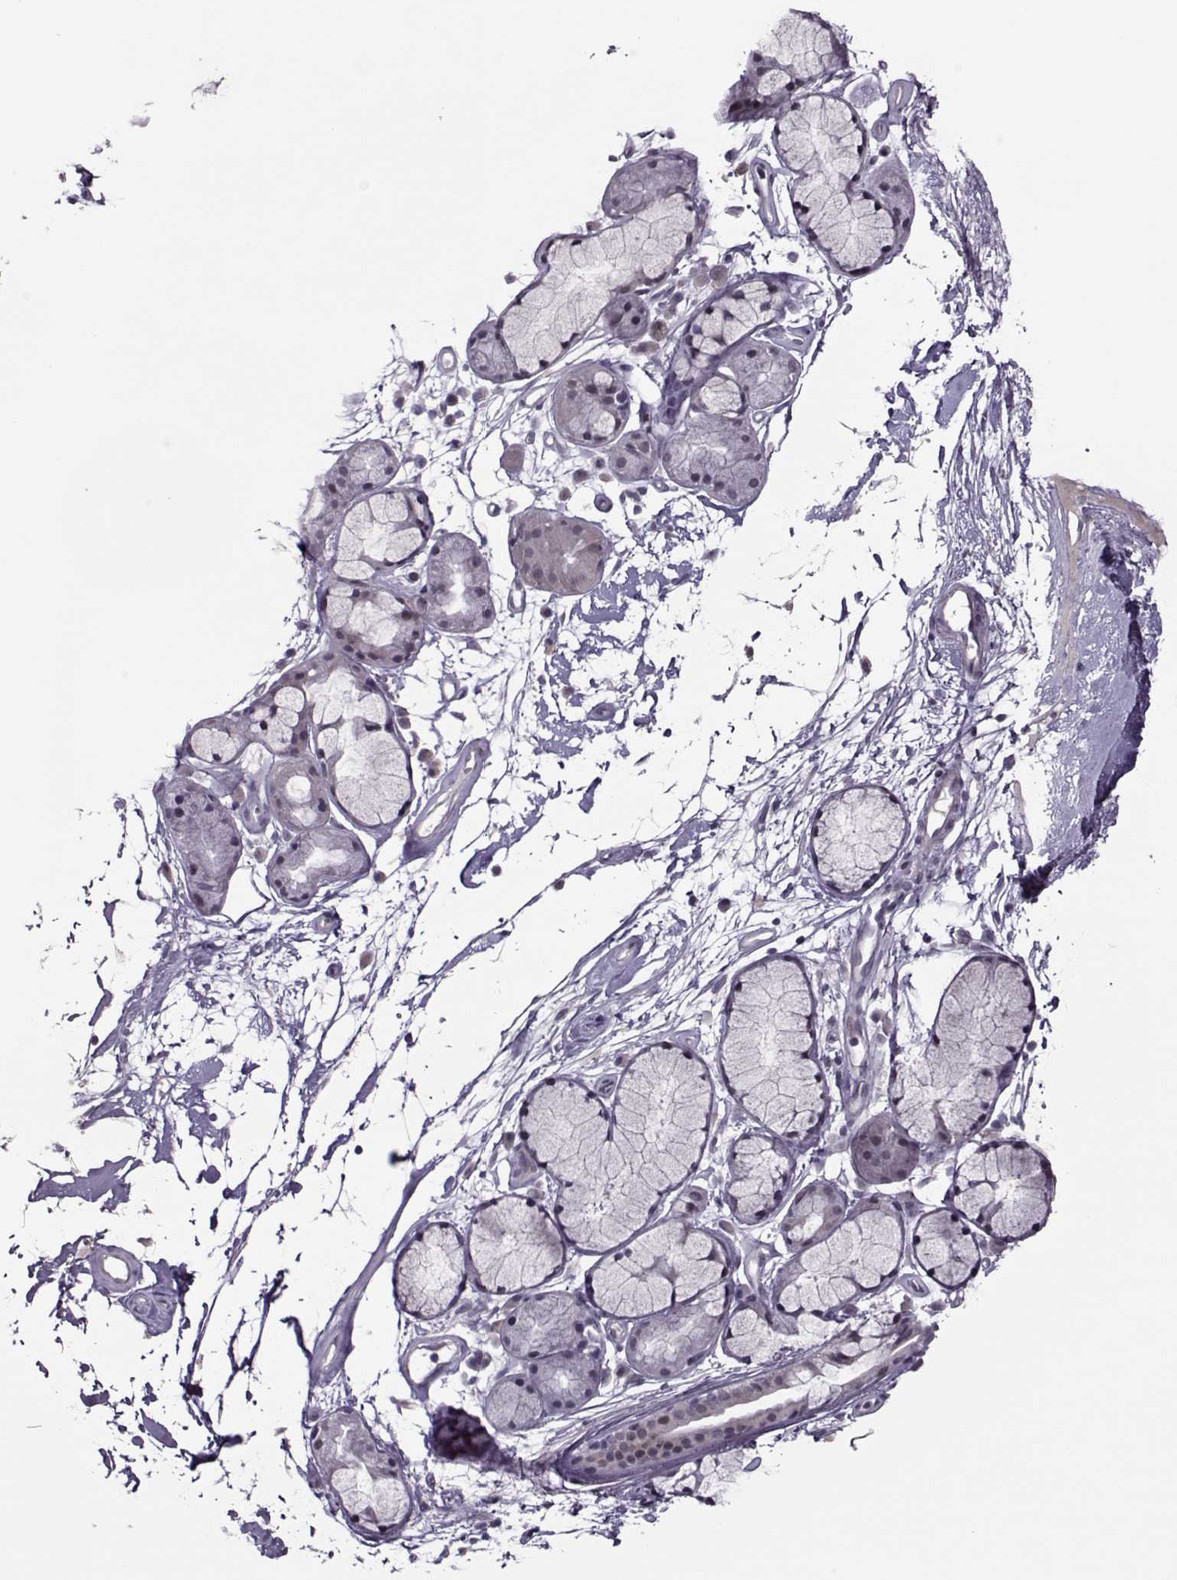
{"staining": {"intensity": "negative", "quantity": "none", "location": "none"}, "tissue": "soft tissue", "cell_type": "Fibroblasts", "image_type": "normal", "snomed": [{"axis": "morphology", "description": "Normal tissue, NOS"}, {"axis": "morphology", "description": "Squamous cell carcinoma, NOS"}, {"axis": "topography", "description": "Cartilage tissue"}, {"axis": "topography", "description": "Lung"}], "caption": "Fibroblasts are negative for protein expression in unremarkable human soft tissue. (DAB immunohistochemistry, high magnification).", "gene": "LIN28A", "patient": {"sex": "male", "age": 66}}